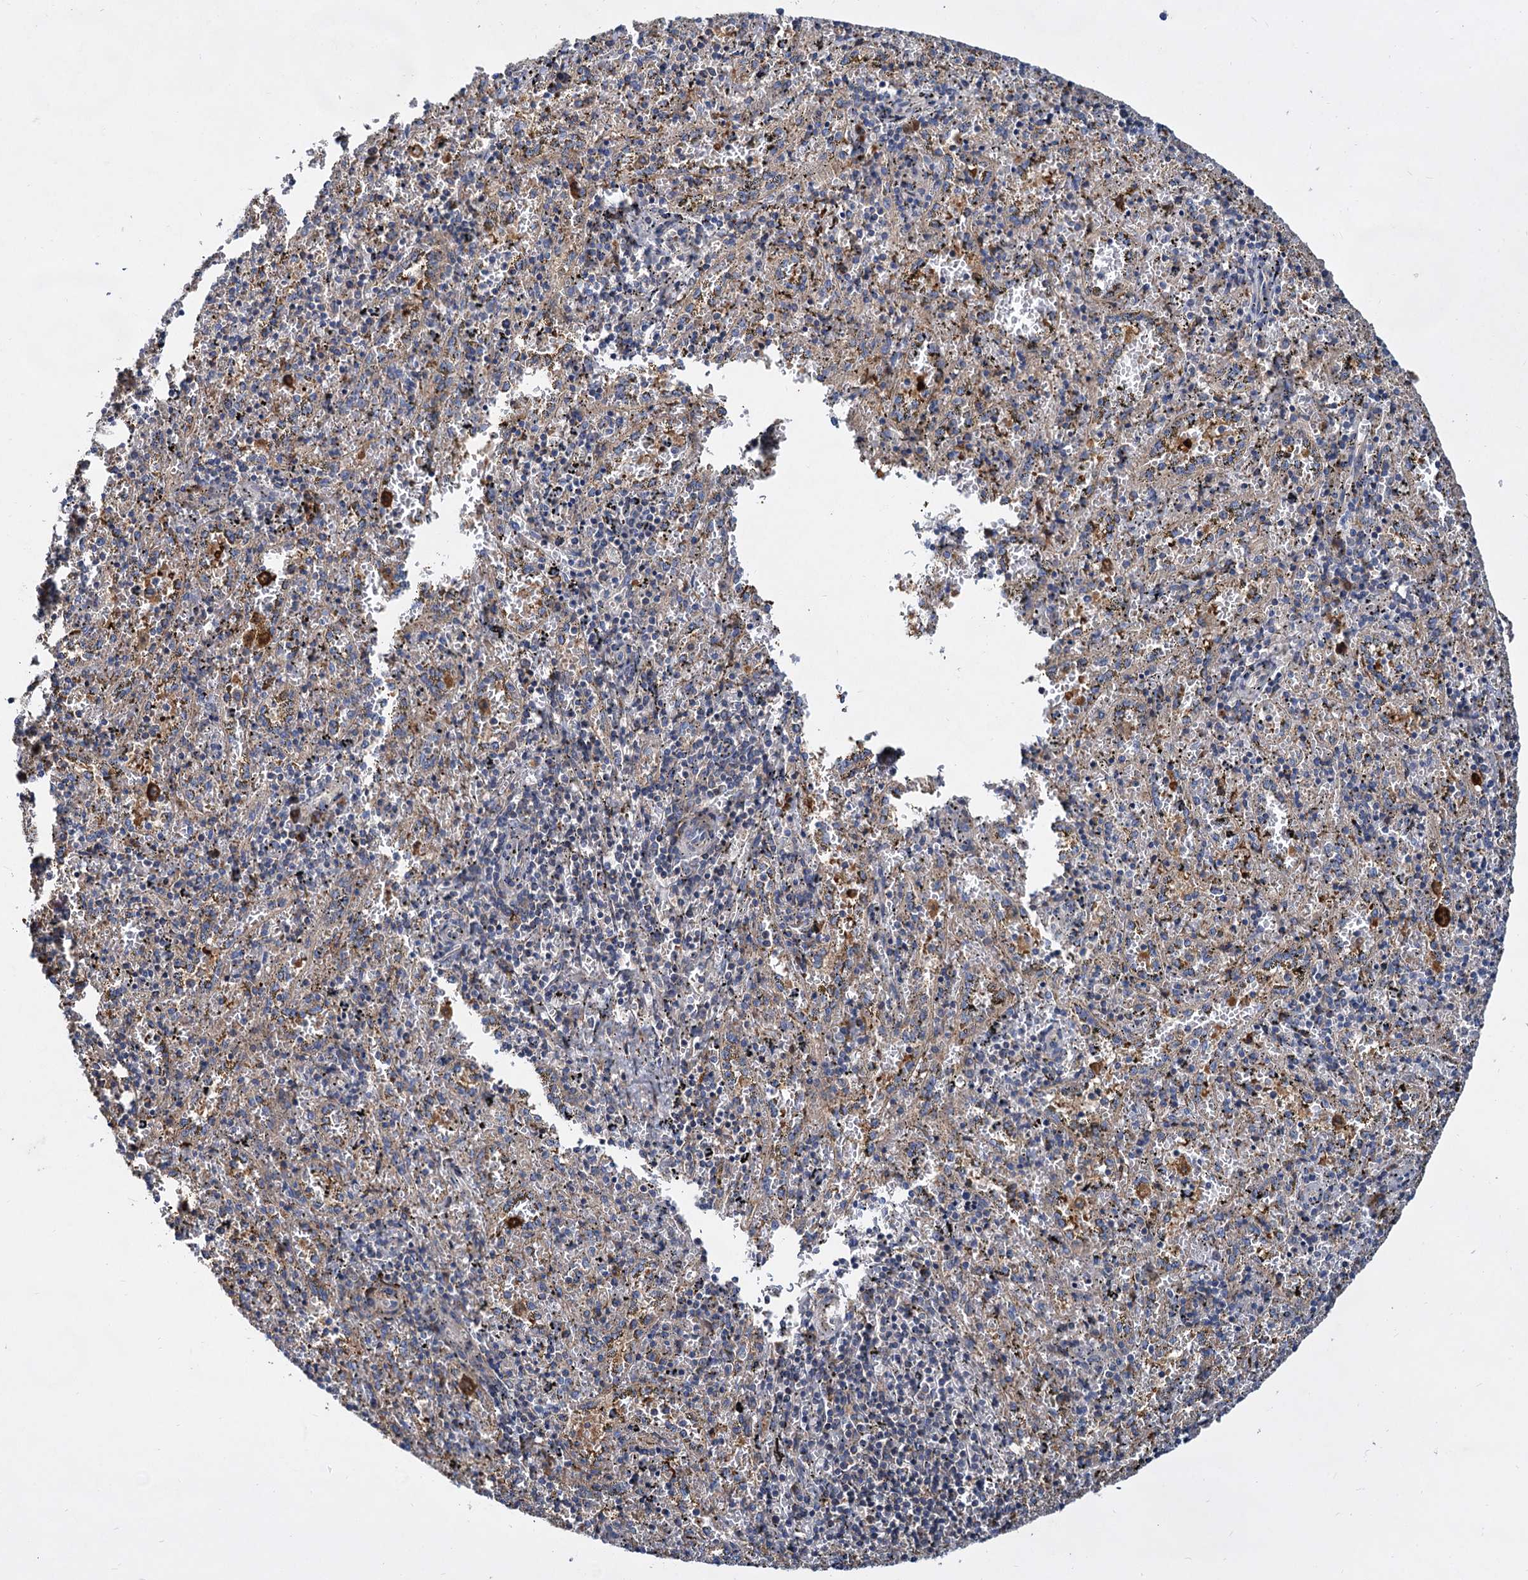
{"staining": {"intensity": "weak", "quantity": "<25%", "location": "cytoplasmic/membranous"}, "tissue": "spleen", "cell_type": "Cells in red pulp", "image_type": "normal", "snomed": [{"axis": "morphology", "description": "Normal tissue, NOS"}, {"axis": "topography", "description": "Spleen"}], "caption": "The immunohistochemistry histopathology image has no significant positivity in cells in red pulp of spleen. The staining is performed using DAB (3,3'-diaminobenzidine) brown chromogen with nuclei counter-stained in using hematoxylin.", "gene": "ALKBH7", "patient": {"sex": "male", "age": 11}}